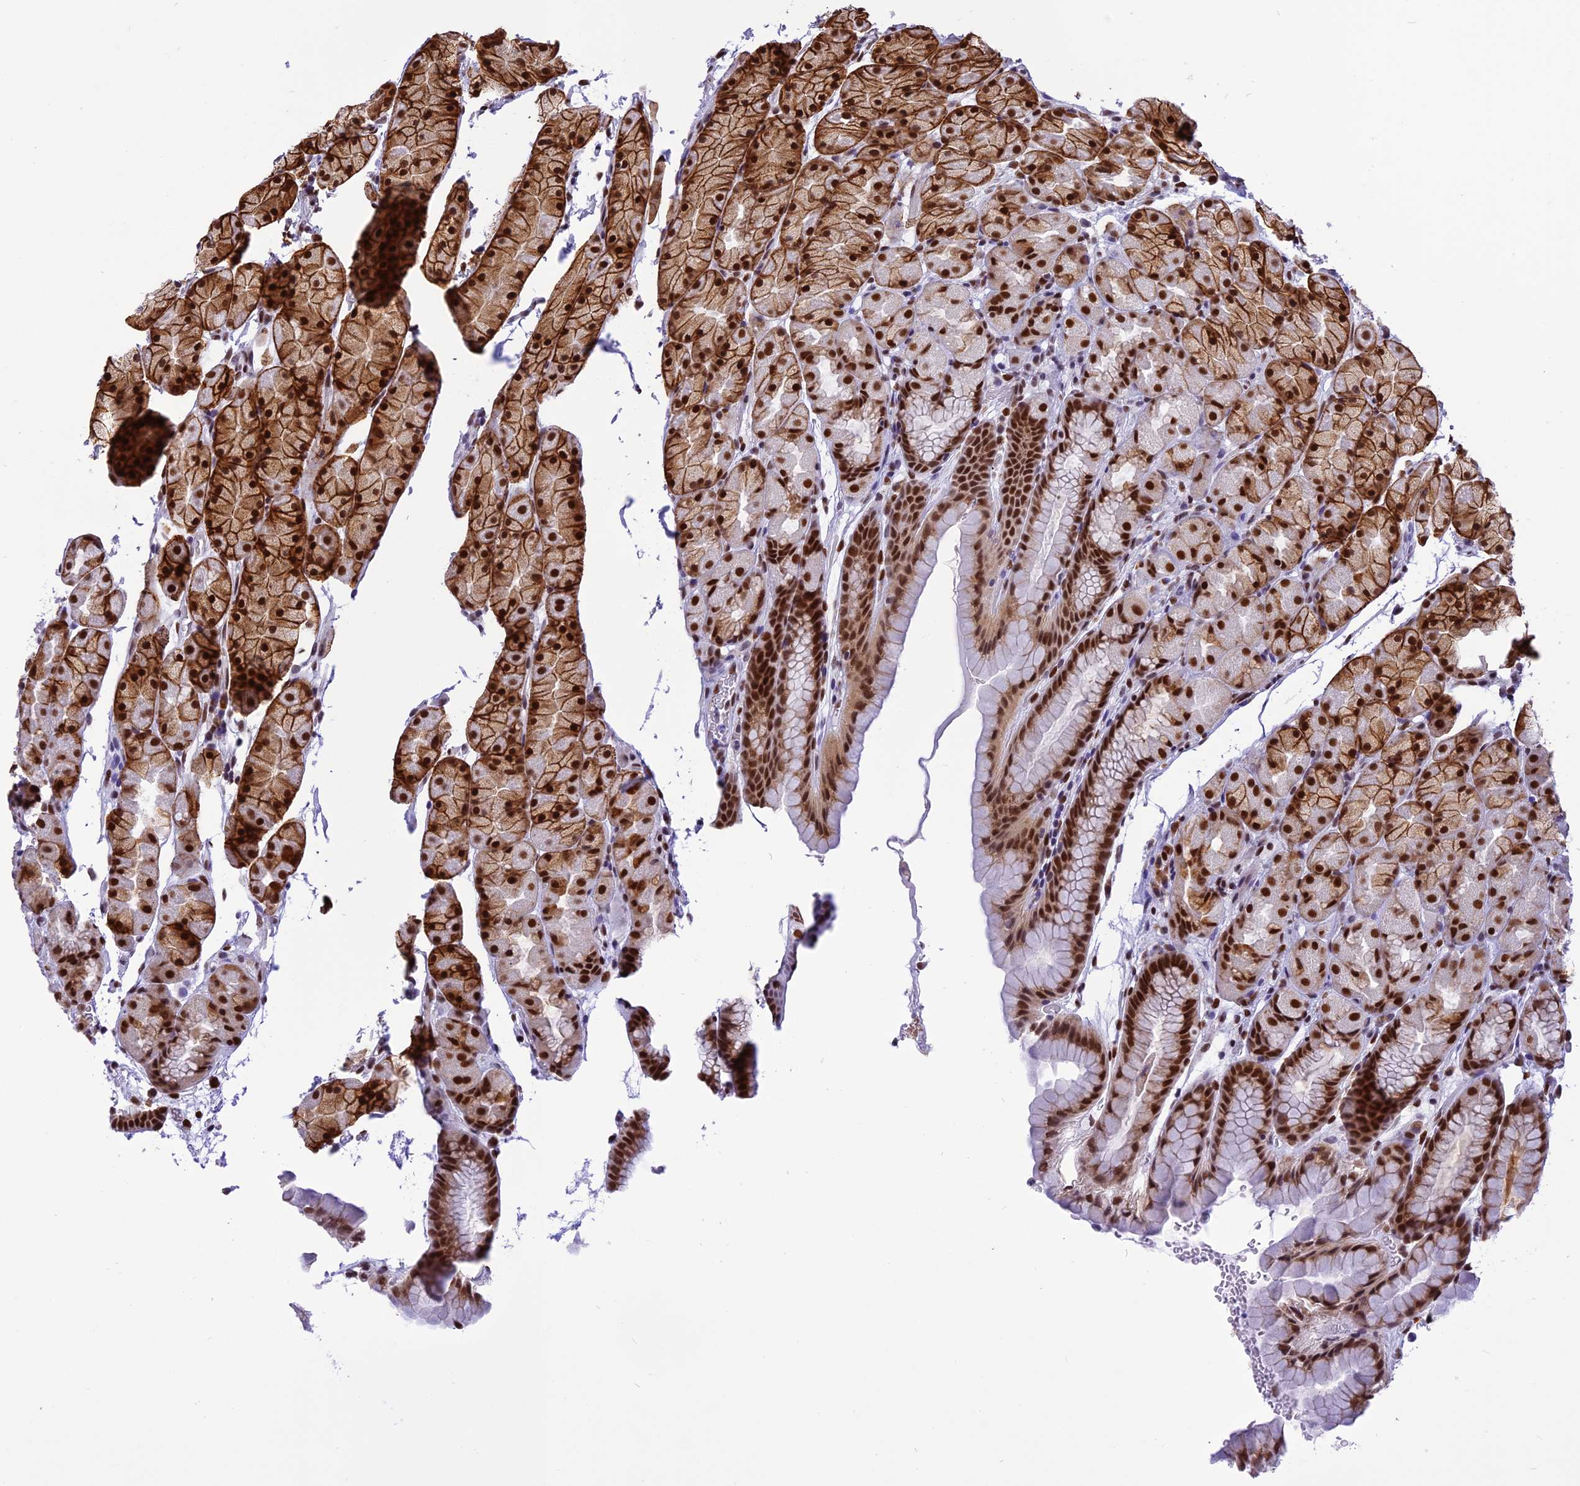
{"staining": {"intensity": "strong", "quantity": ">75%", "location": "cytoplasmic/membranous,nuclear"}, "tissue": "stomach", "cell_type": "Glandular cells", "image_type": "normal", "snomed": [{"axis": "morphology", "description": "Normal tissue, NOS"}, {"axis": "topography", "description": "Stomach, upper"}, {"axis": "topography", "description": "Stomach"}], "caption": "IHC (DAB (3,3'-diaminobenzidine)) staining of benign human stomach shows strong cytoplasmic/membranous,nuclear protein positivity in approximately >75% of glandular cells.", "gene": "IRF2BP1", "patient": {"sex": "male", "age": 47}}